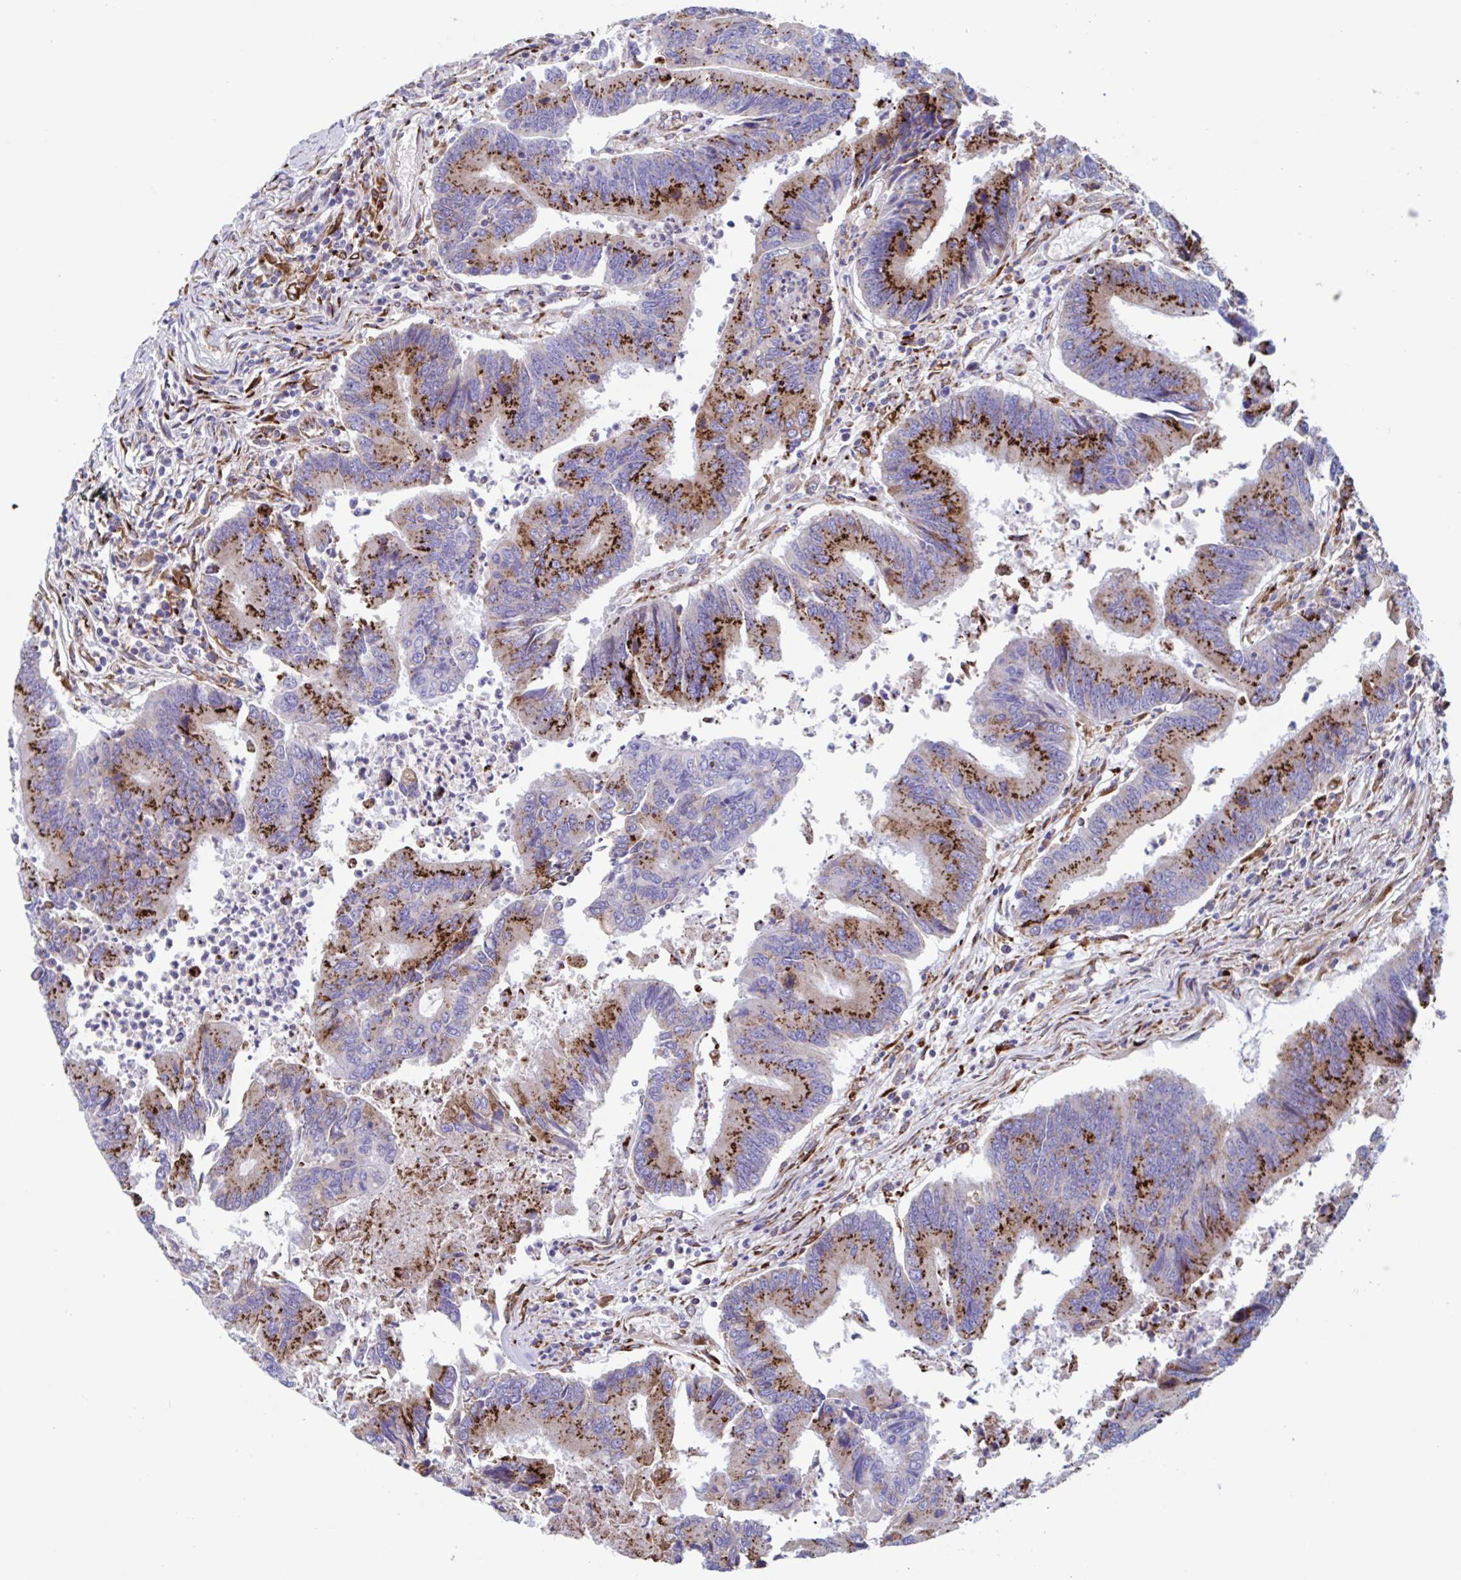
{"staining": {"intensity": "strong", "quantity": "25%-75%", "location": "cytoplasmic/membranous"}, "tissue": "colorectal cancer", "cell_type": "Tumor cells", "image_type": "cancer", "snomed": [{"axis": "morphology", "description": "Adenocarcinoma, NOS"}, {"axis": "topography", "description": "Colon"}], "caption": "DAB (3,3'-diaminobenzidine) immunohistochemical staining of adenocarcinoma (colorectal) reveals strong cytoplasmic/membranous protein staining in about 25%-75% of tumor cells. (IHC, brightfield microscopy, high magnification).", "gene": "RFK", "patient": {"sex": "female", "age": 67}}